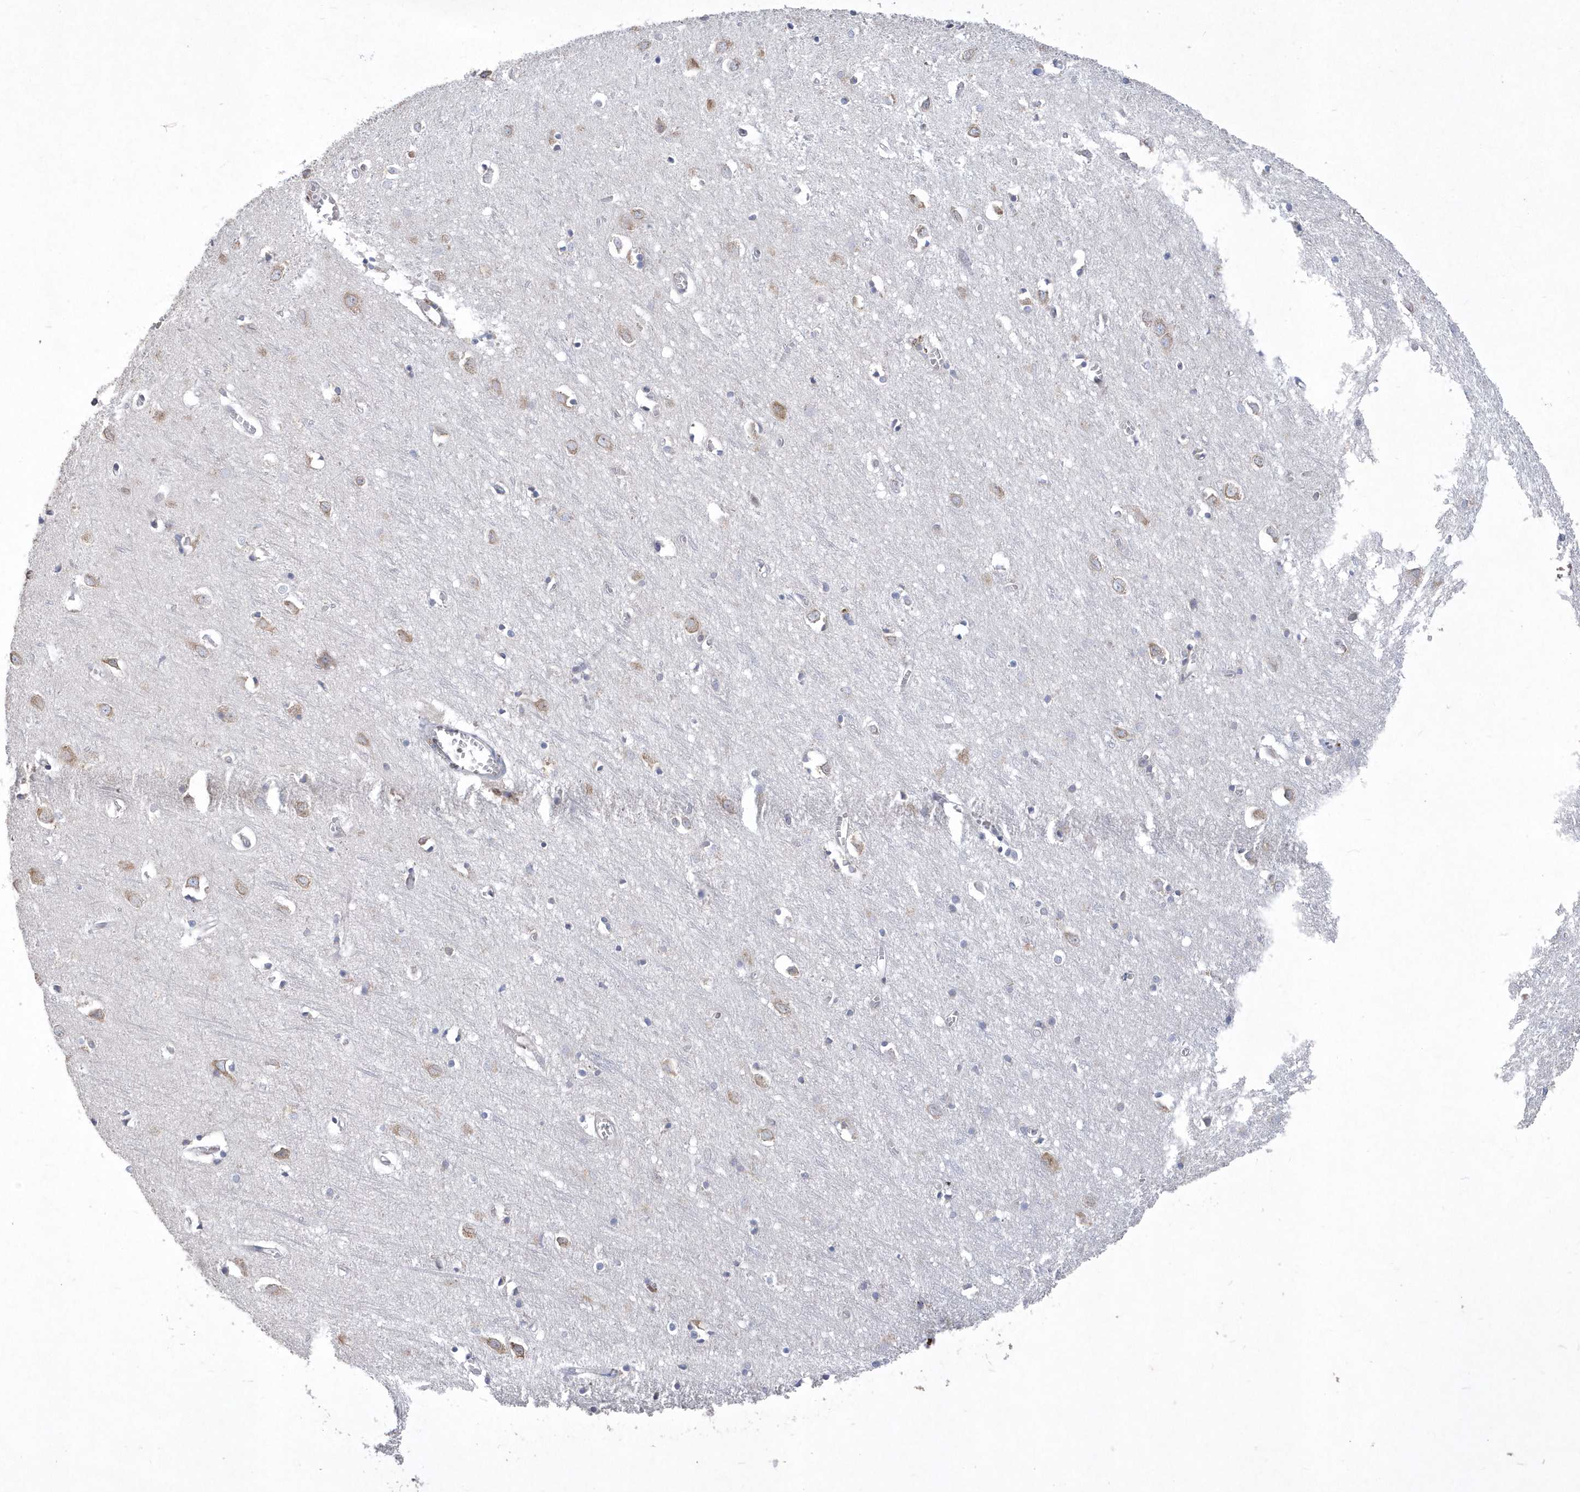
{"staining": {"intensity": "negative", "quantity": "none", "location": "none"}, "tissue": "cerebral cortex", "cell_type": "Endothelial cells", "image_type": "normal", "snomed": [{"axis": "morphology", "description": "Normal tissue, NOS"}, {"axis": "topography", "description": "Cerebral cortex"}], "caption": "Immunohistochemical staining of benign cerebral cortex shows no significant expression in endothelial cells.", "gene": "DGAT1", "patient": {"sex": "female", "age": 64}}